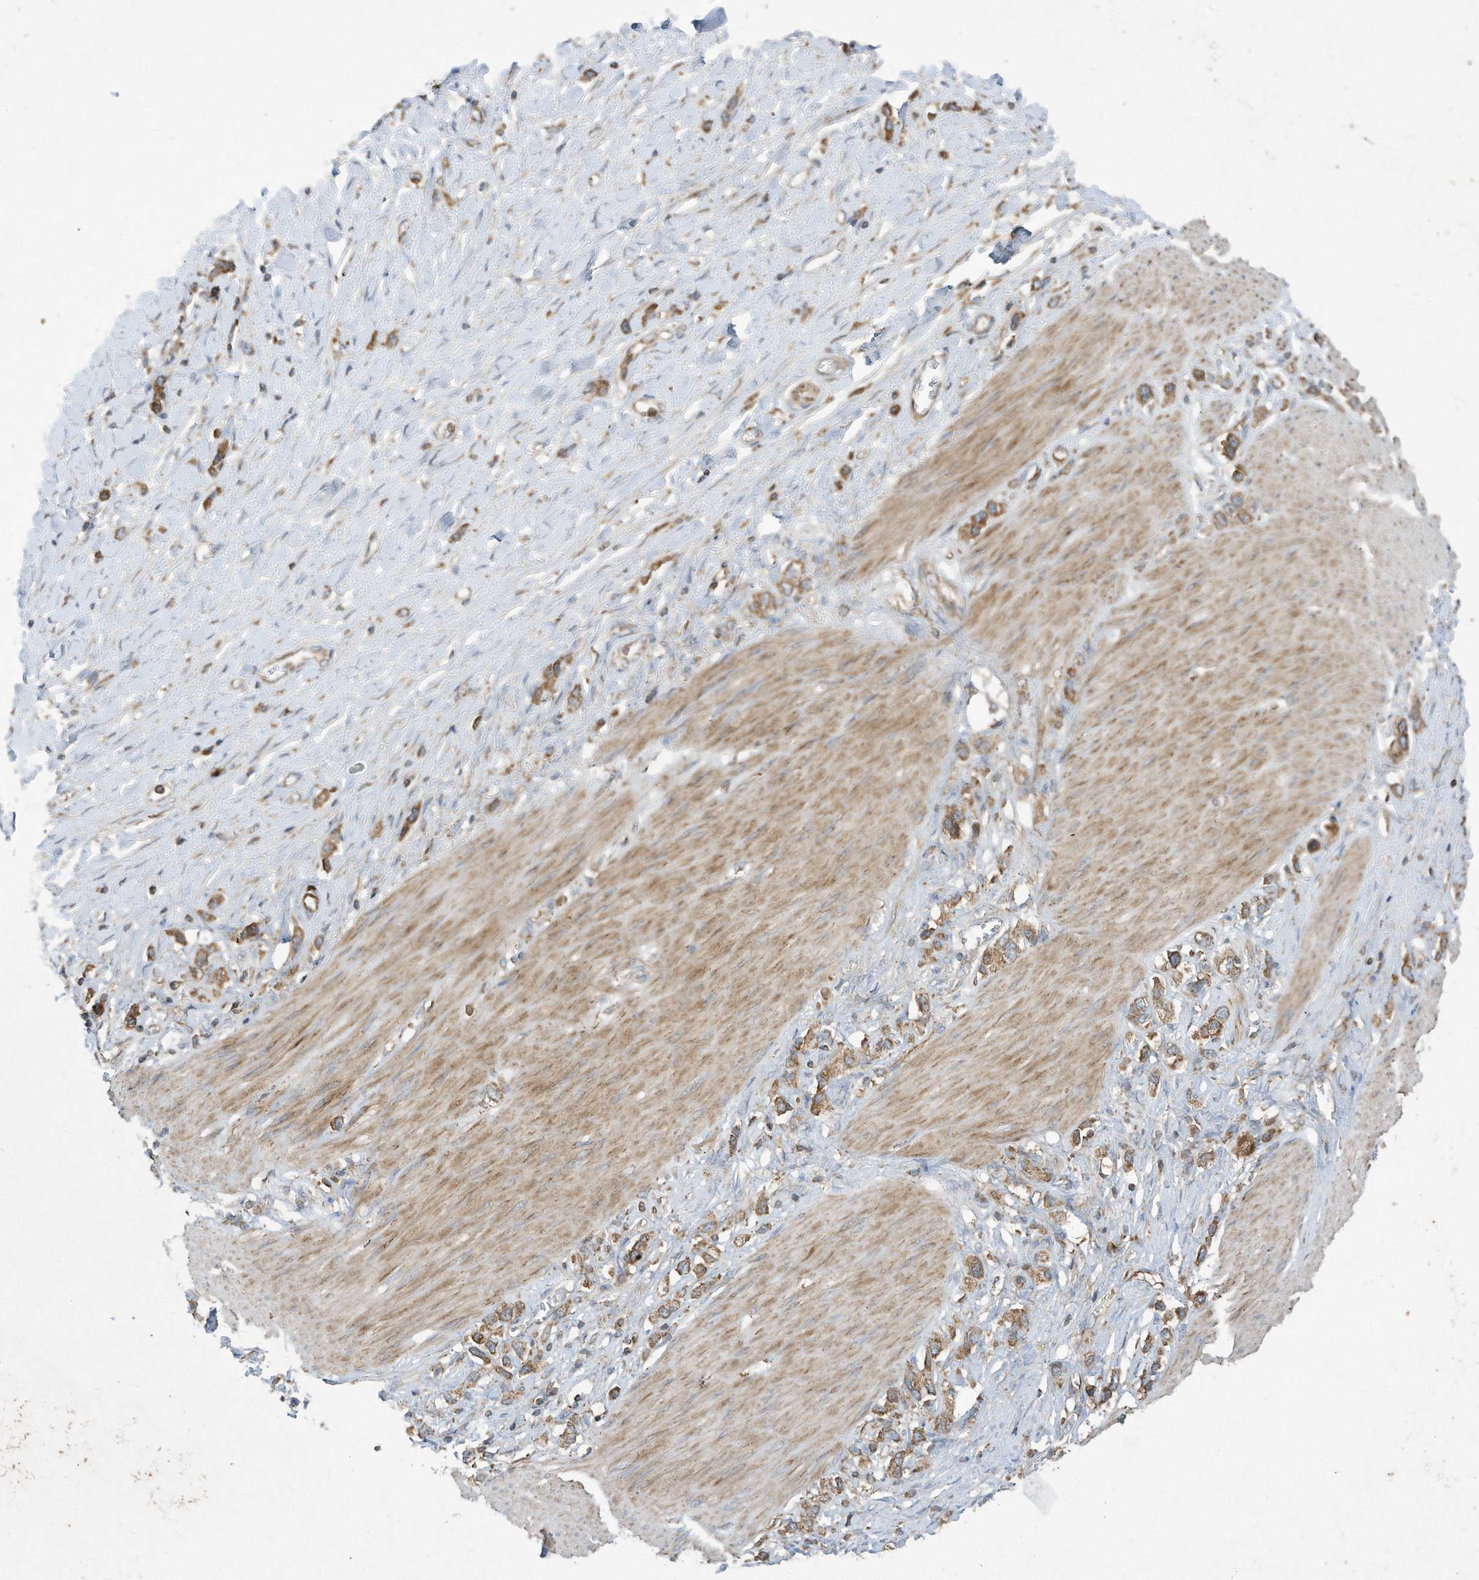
{"staining": {"intensity": "moderate", "quantity": ">75%", "location": "cytoplasmic/membranous"}, "tissue": "stomach cancer", "cell_type": "Tumor cells", "image_type": "cancer", "snomed": [{"axis": "morphology", "description": "Normal tissue, NOS"}, {"axis": "morphology", "description": "Adenocarcinoma, NOS"}, {"axis": "topography", "description": "Stomach, upper"}, {"axis": "topography", "description": "Stomach"}], "caption": "A brown stain shows moderate cytoplasmic/membranous staining of a protein in human adenocarcinoma (stomach) tumor cells.", "gene": "SYNJ2", "patient": {"sex": "female", "age": 65}}